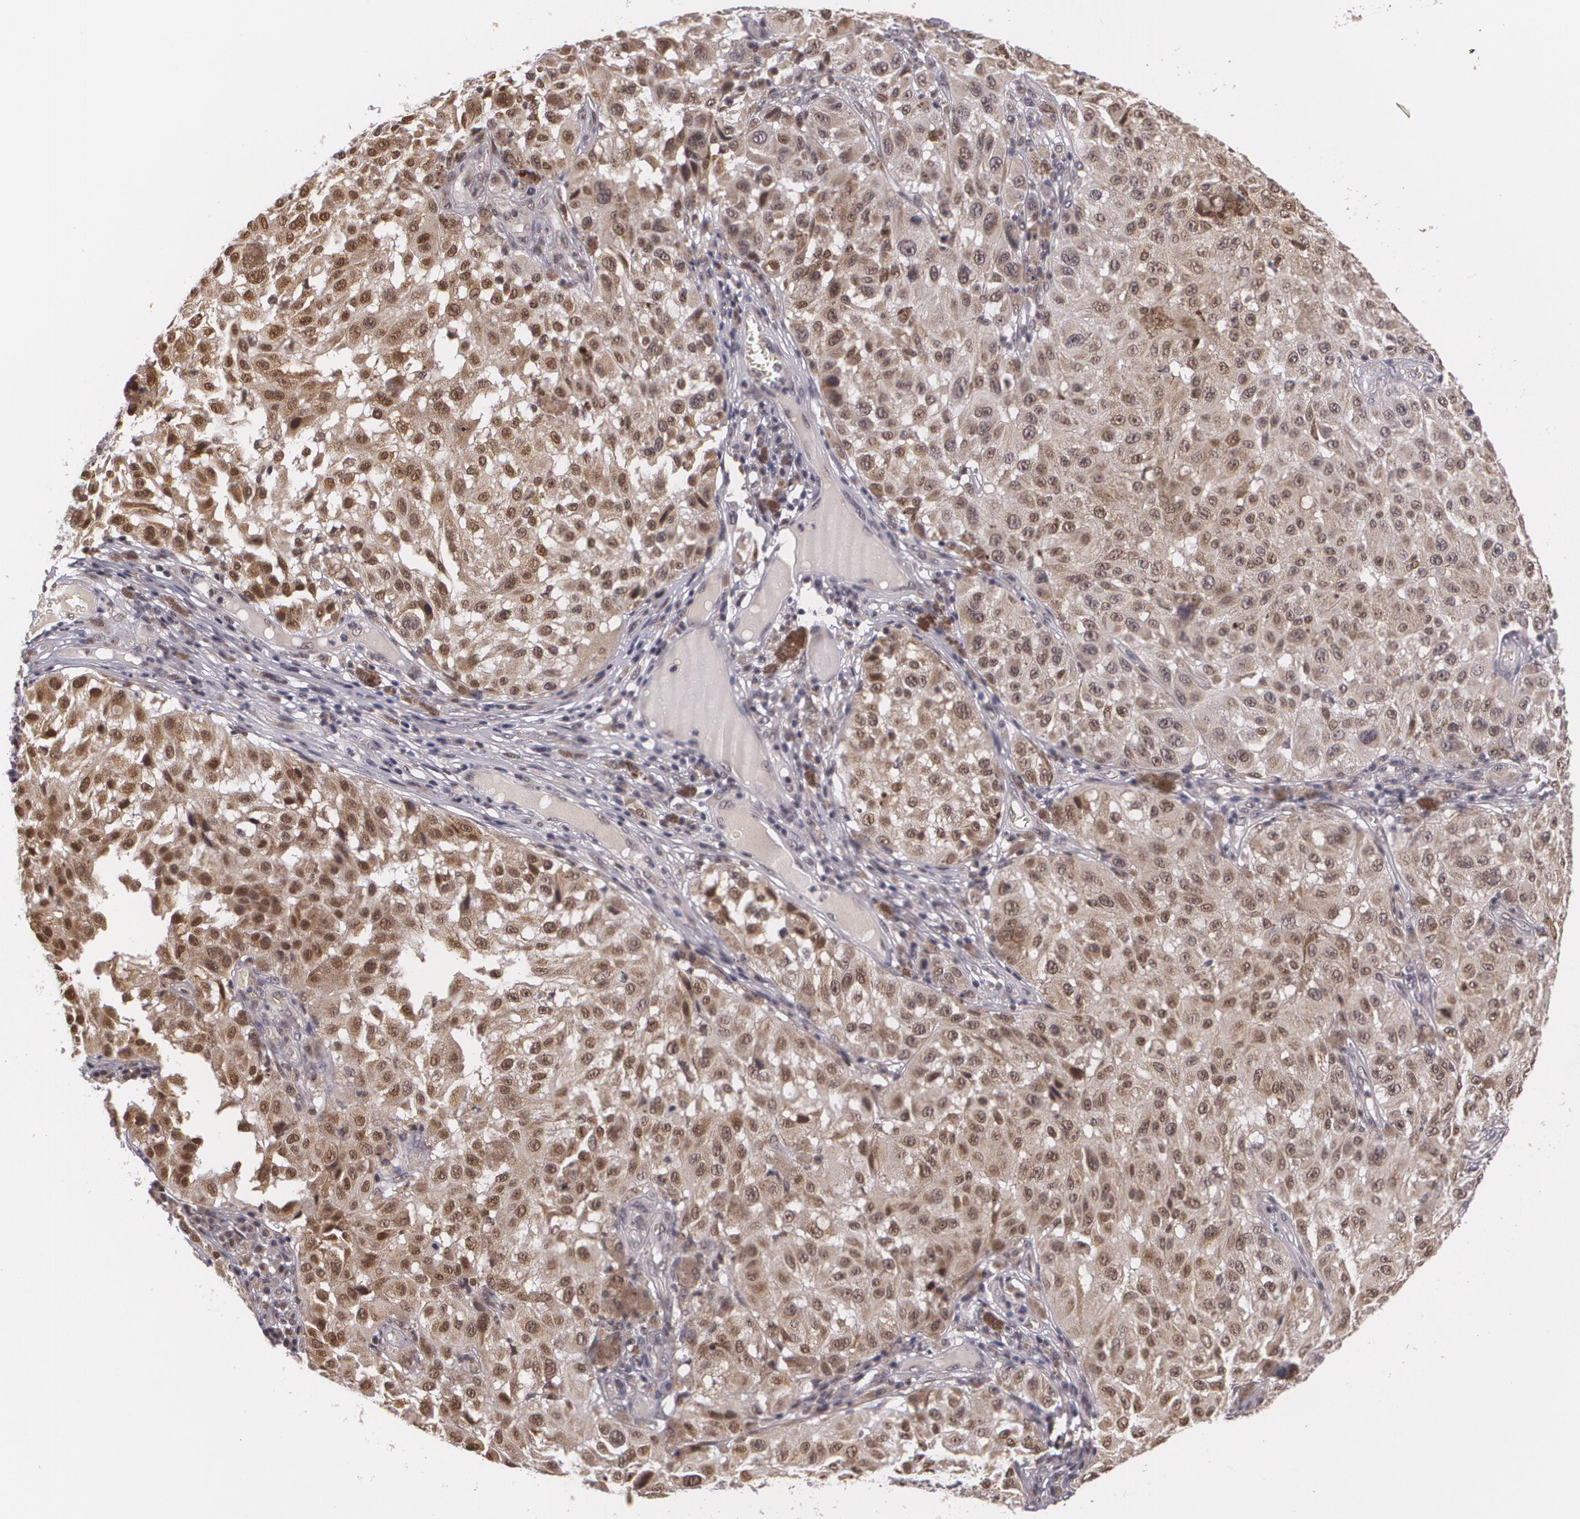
{"staining": {"intensity": "moderate", "quantity": "25%-75%", "location": "cytoplasmic/membranous,nuclear"}, "tissue": "melanoma", "cell_type": "Tumor cells", "image_type": "cancer", "snomed": [{"axis": "morphology", "description": "Malignant melanoma, NOS"}, {"axis": "topography", "description": "Skin"}], "caption": "Moderate cytoplasmic/membranous and nuclear protein expression is present in approximately 25%-75% of tumor cells in melanoma.", "gene": "ALX1", "patient": {"sex": "female", "age": 64}}